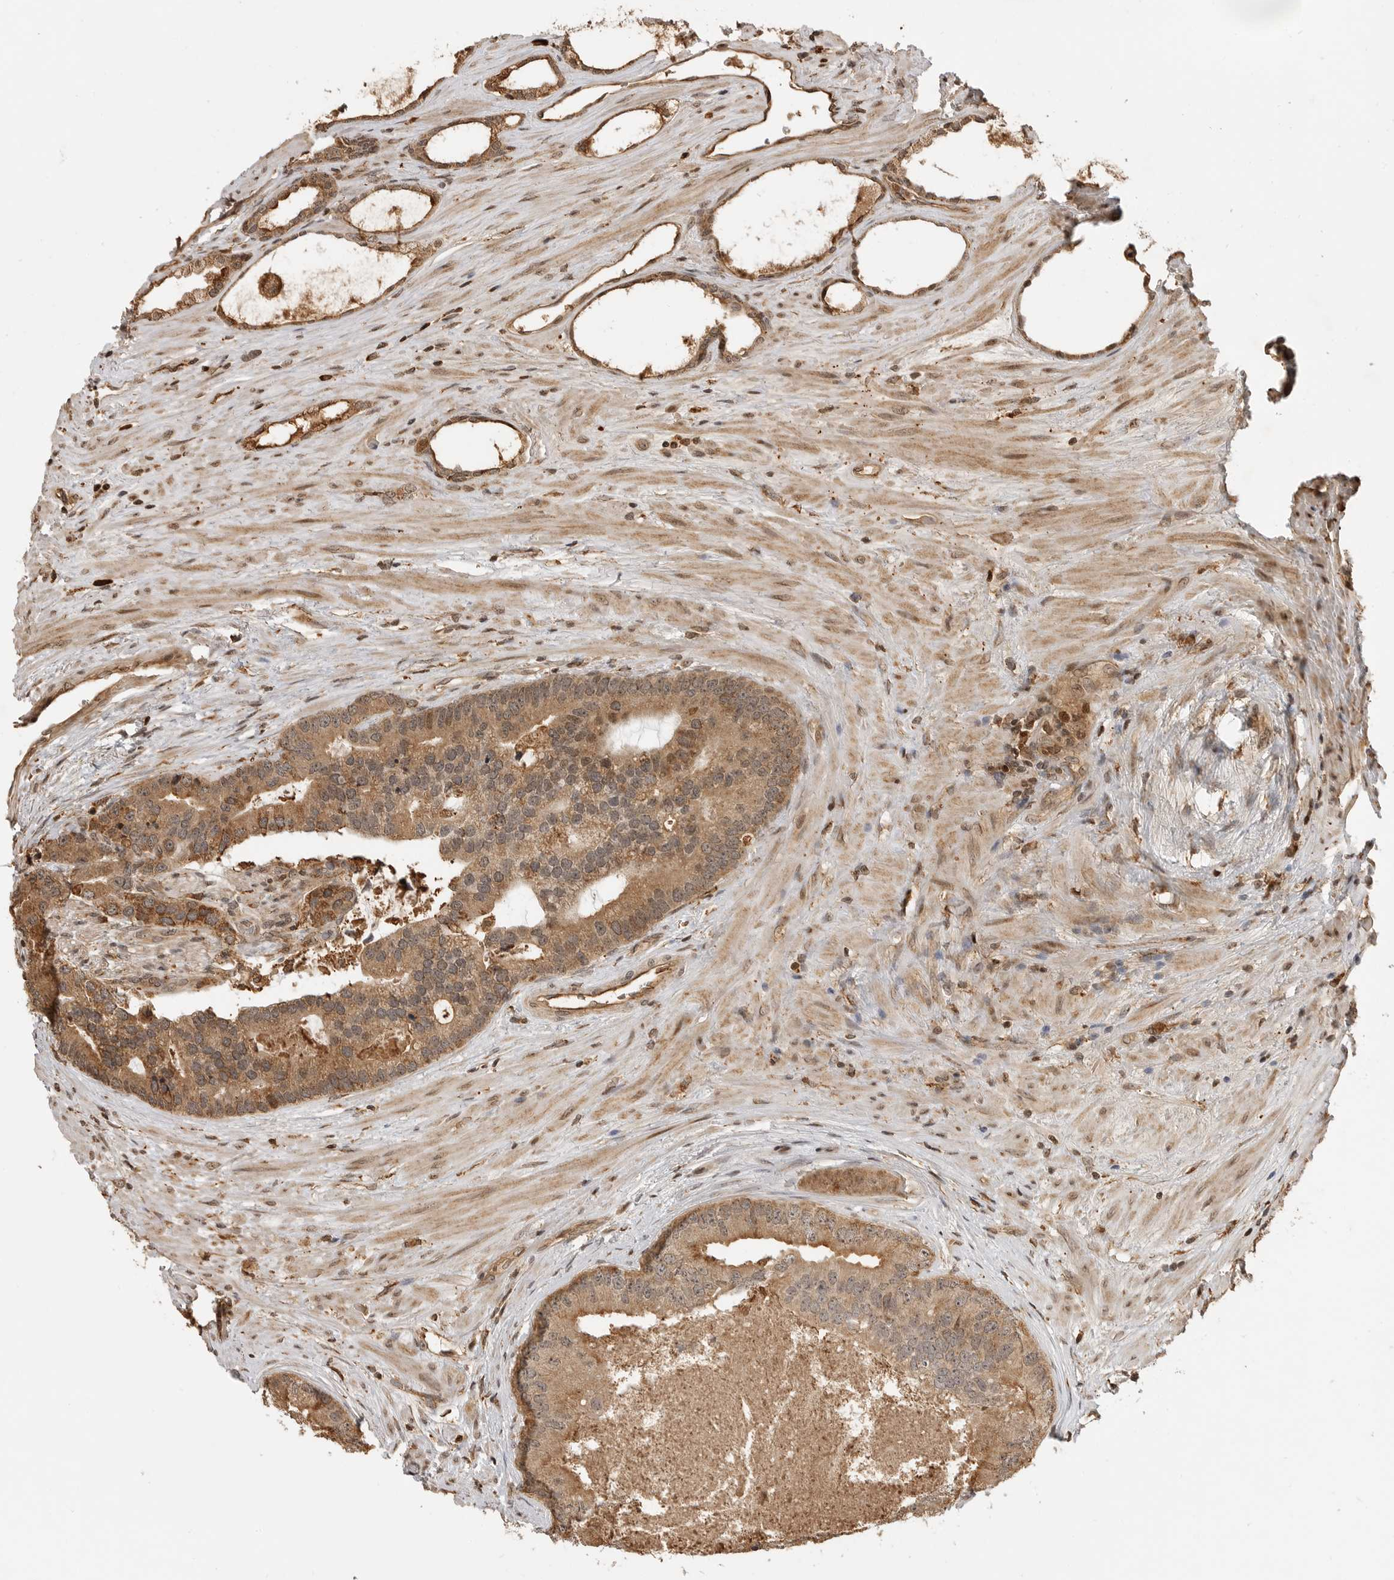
{"staining": {"intensity": "moderate", "quantity": ">75%", "location": "cytoplasmic/membranous"}, "tissue": "prostate cancer", "cell_type": "Tumor cells", "image_type": "cancer", "snomed": [{"axis": "morphology", "description": "Adenocarcinoma, High grade"}, {"axis": "topography", "description": "Prostate"}], "caption": "This image displays IHC staining of prostate cancer (high-grade adenocarcinoma), with medium moderate cytoplasmic/membranous positivity in approximately >75% of tumor cells.", "gene": "BMP2K", "patient": {"sex": "male", "age": 70}}